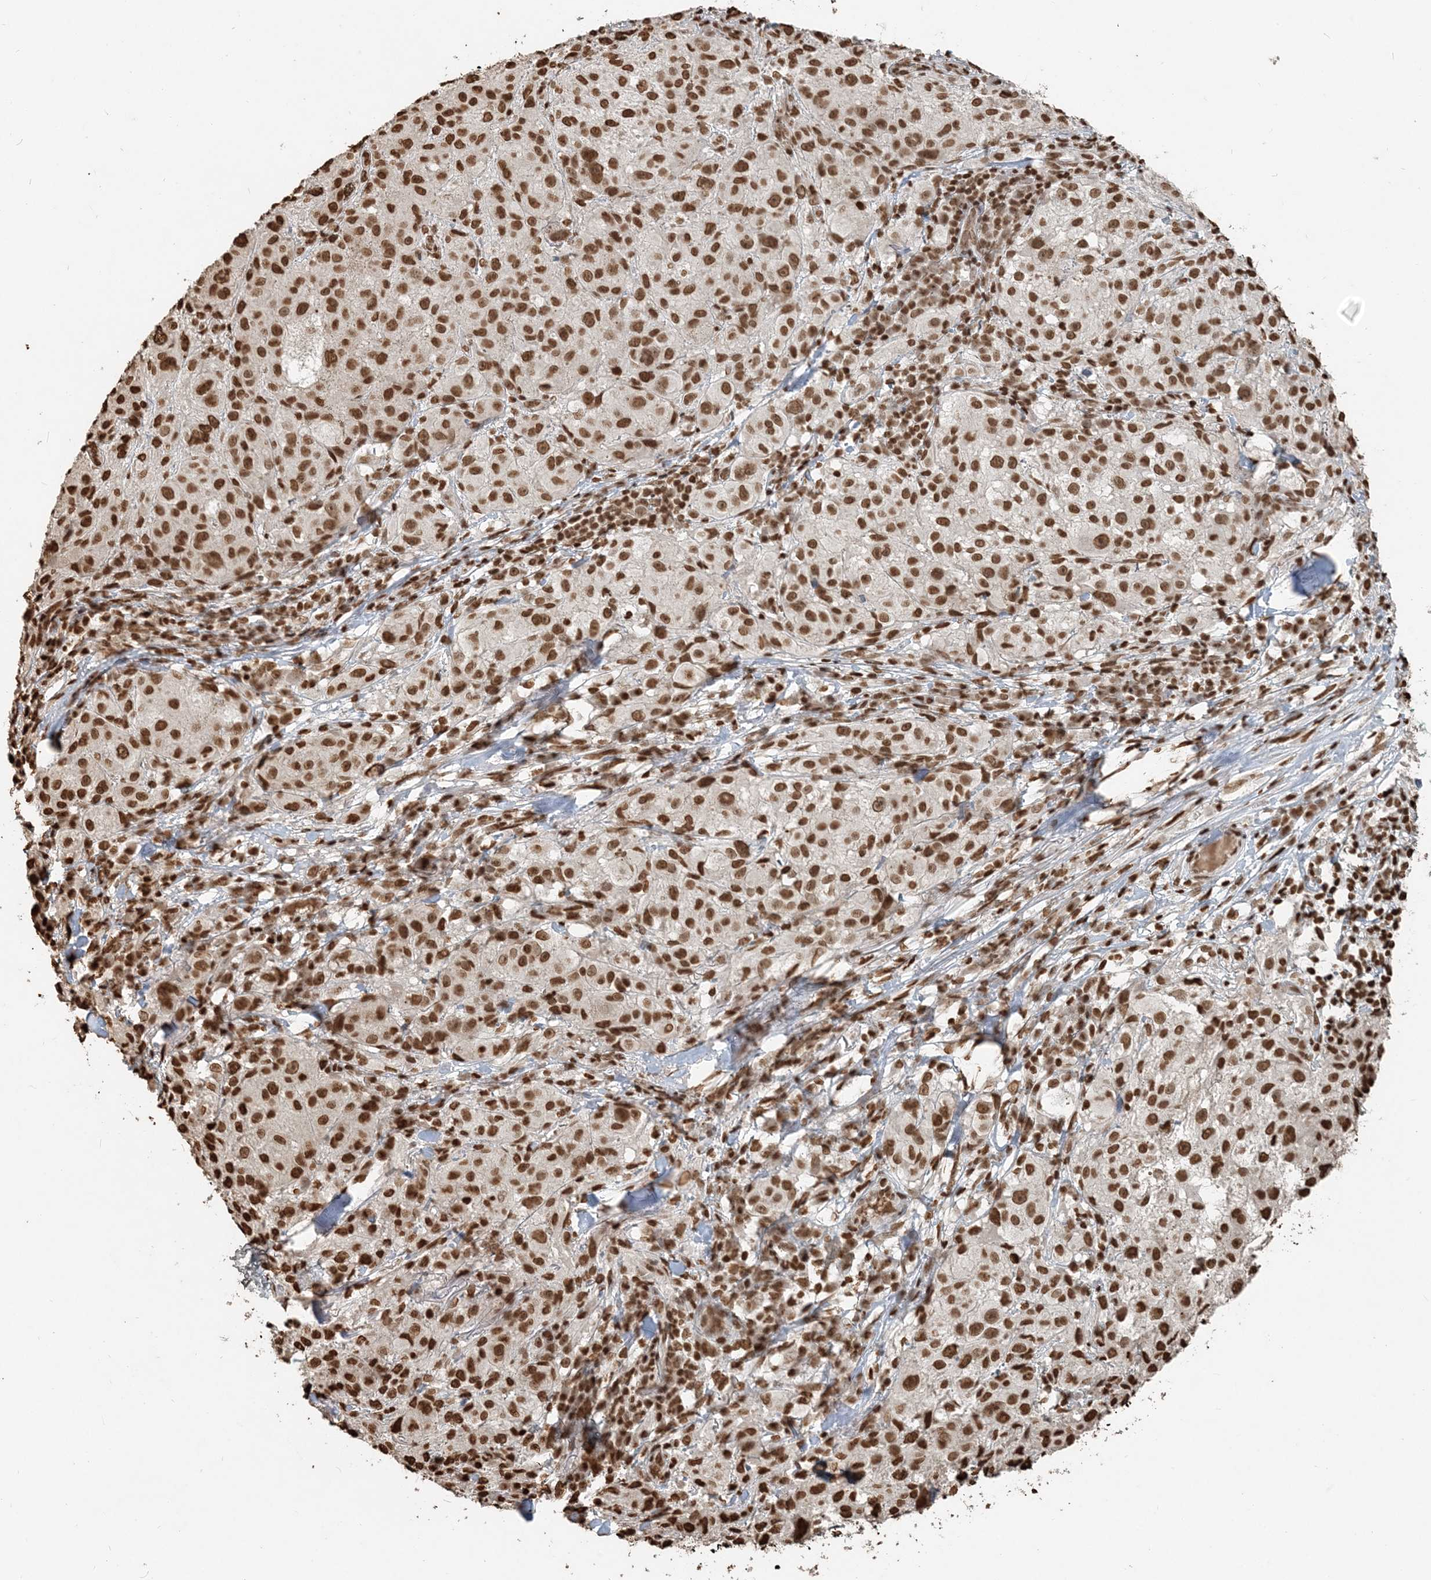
{"staining": {"intensity": "strong", "quantity": ">75%", "location": "nuclear"}, "tissue": "melanoma", "cell_type": "Tumor cells", "image_type": "cancer", "snomed": [{"axis": "morphology", "description": "Necrosis, NOS"}, {"axis": "morphology", "description": "Malignant melanoma, NOS"}, {"axis": "topography", "description": "Skin"}], "caption": "Protein expression by immunohistochemistry (IHC) demonstrates strong nuclear positivity in about >75% of tumor cells in malignant melanoma.", "gene": "H3-3B", "patient": {"sex": "female", "age": 87}}